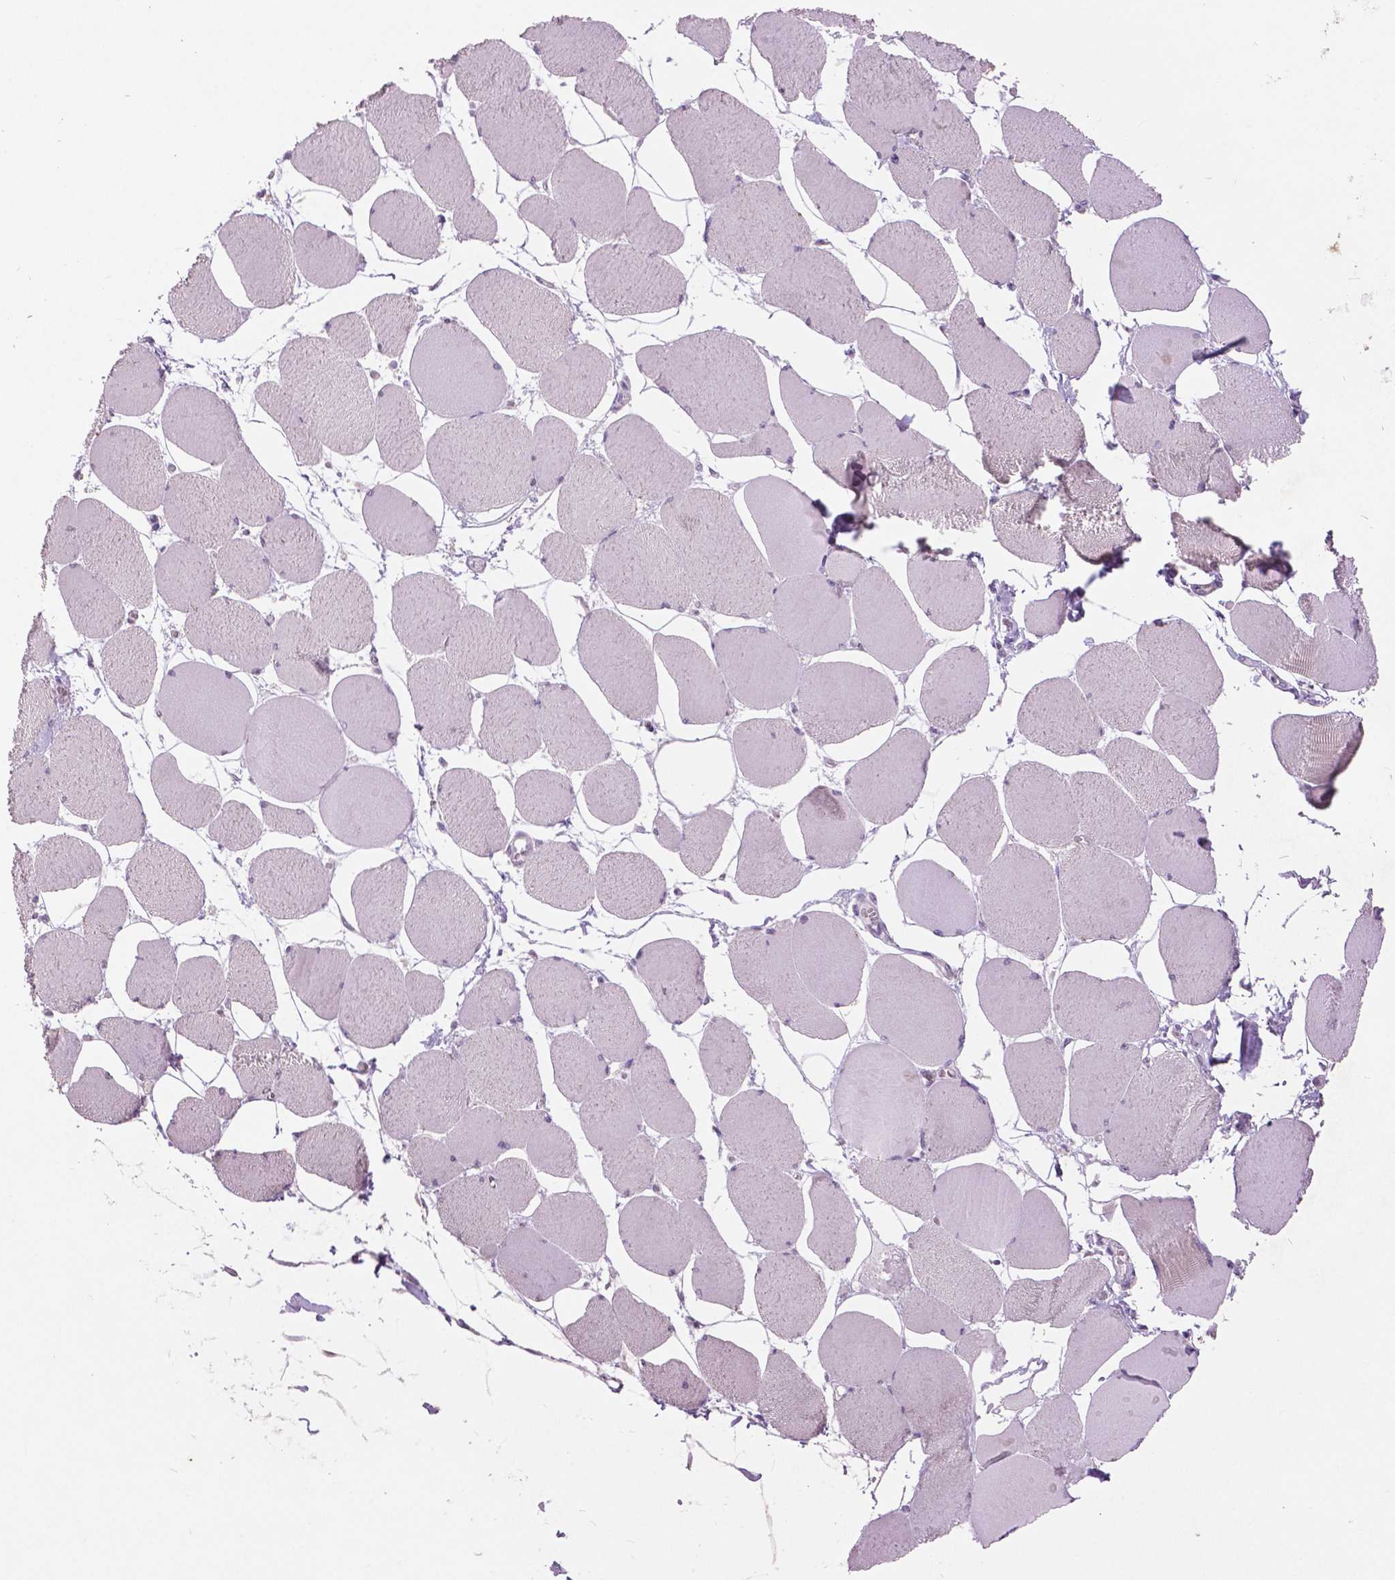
{"staining": {"intensity": "weak", "quantity": "<25%", "location": "cytoplasmic/membranous"}, "tissue": "skeletal muscle", "cell_type": "Myocytes", "image_type": "normal", "snomed": [{"axis": "morphology", "description": "Normal tissue, NOS"}, {"axis": "topography", "description": "Skeletal muscle"}], "caption": "Skeletal muscle stained for a protein using immunohistochemistry exhibits no expression myocytes.", "gene": "GRIN2A", "patient": {"sex": "female", "age": 75}}